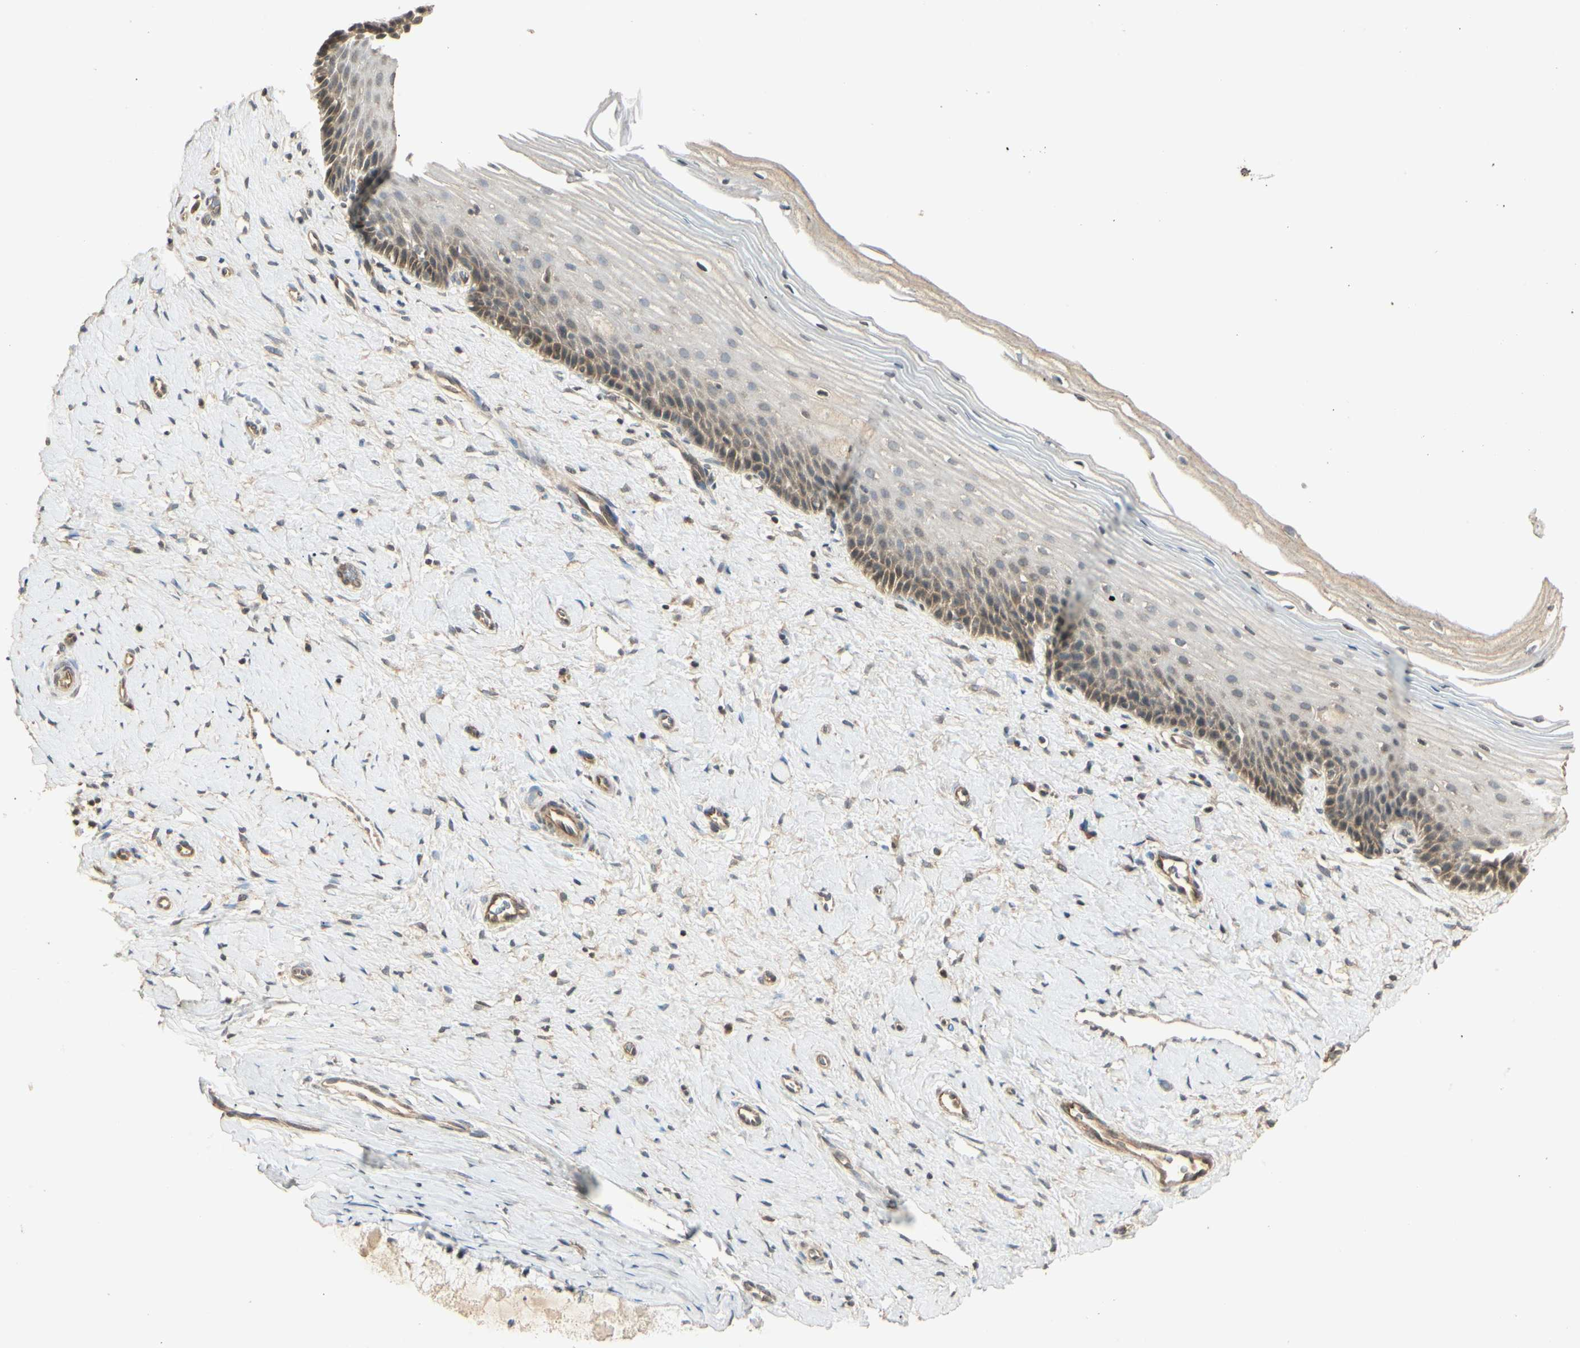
{"staining": {"intensity": "moderate", "quantity": "<25%", "location": "cytoplasmic/membranous"}, "tissue": "cervix", "cell_type": "Glandular cells", "image_type": "normal", "snomed": [{"axis": "morphology", "description": "Normal tissue, NOS"}, {"axis": "topography", "description": "Cervix"}], "caption": "Approximately <25% of glandular cells in normal cervix reveal moderate cytoplasmic/membranous protein positivity as visualized by brown immunohistochemical staining.", "gene": "RNF180", "patient": {"sex": "female", "age": 39}}